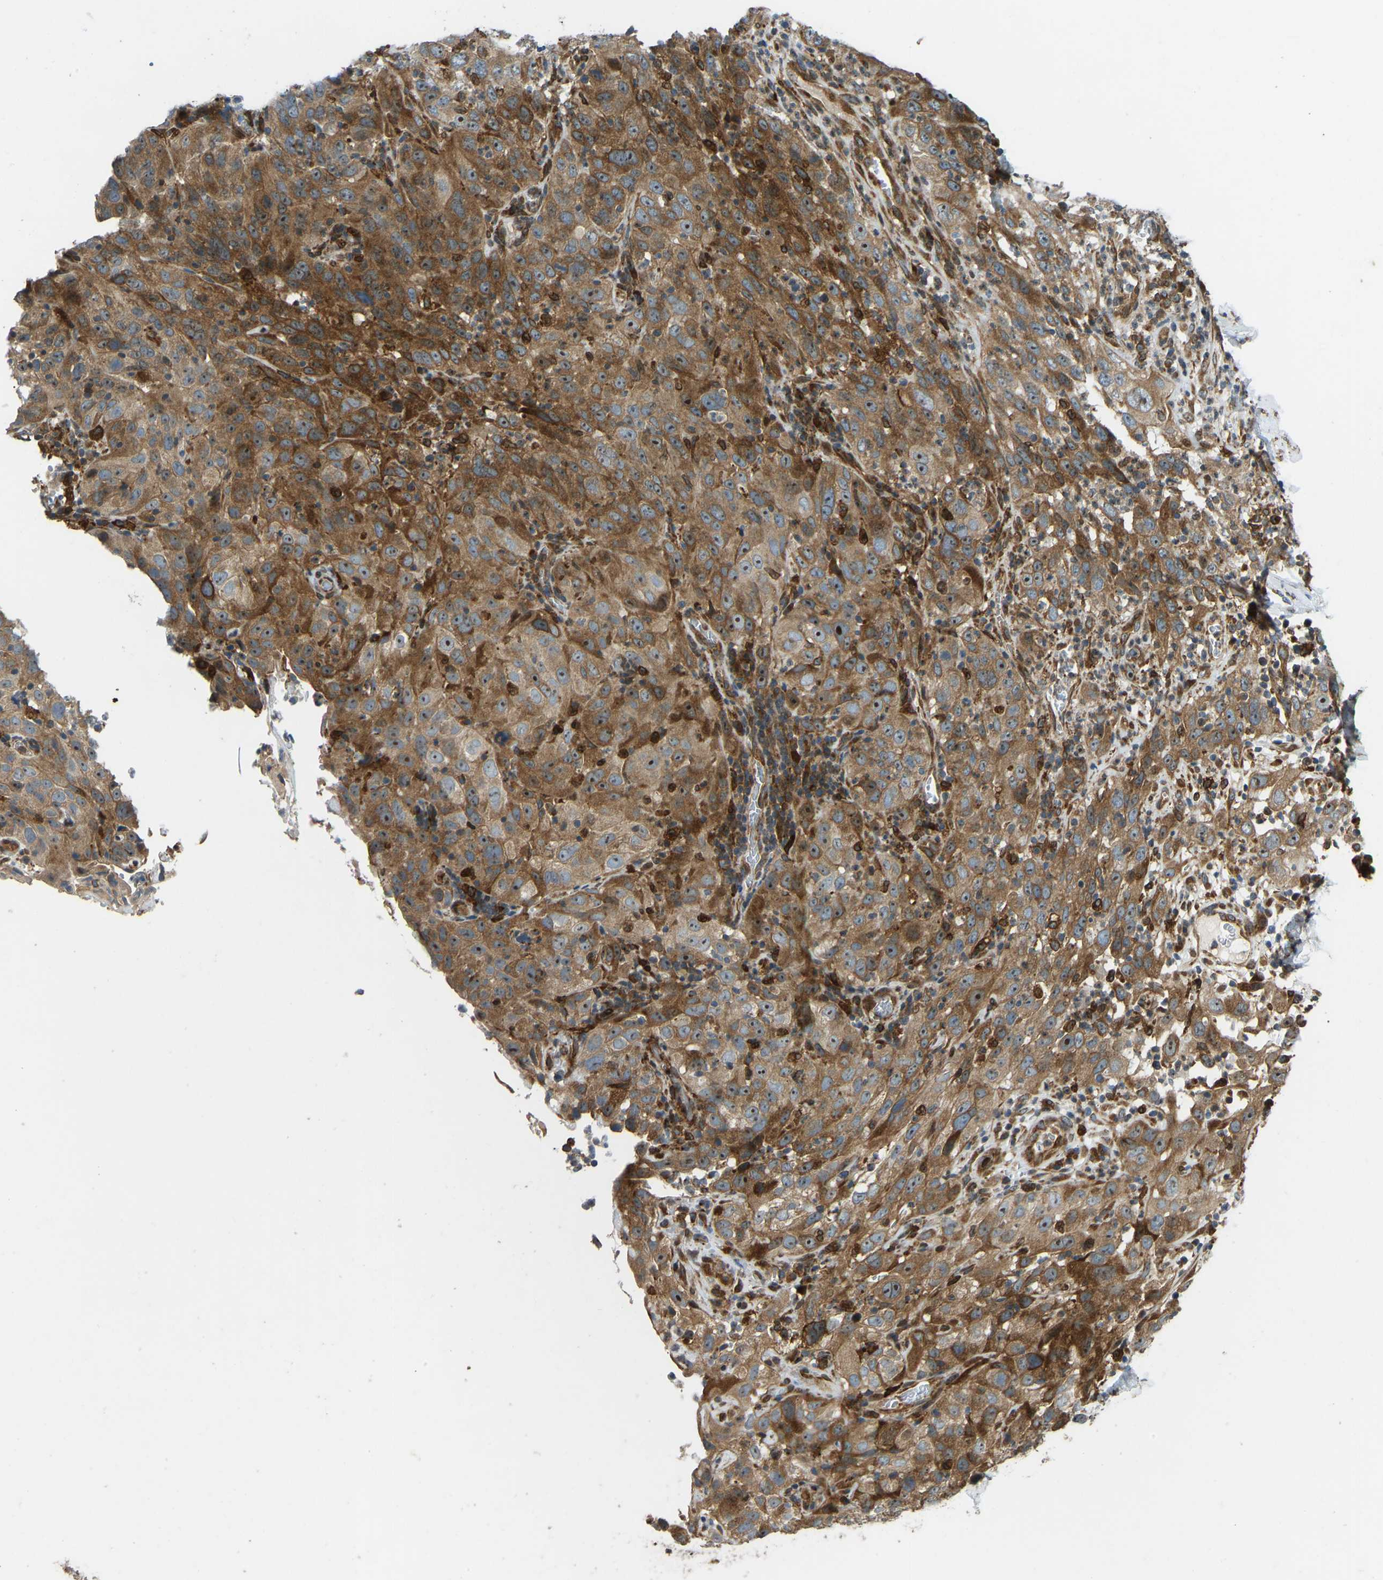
{"staining": {"intensity": "moderate", "quantity": ">75%", "location": "cytoplasmic/membranous,nuclear"}, "tissue": "cervical cancer", "cell_type": "Tumor cells", "image_type": "cancer", "snomed": [{"axis": "morphology", "description": "Squamous cell carcinoma, NOS"}, {"axis": "topography", "description": "Cervix"}], "caption": "Cervical cancer (squamous cell carcinoma) tissue reveals moderate cytoplasmic/membranous and nuclear staining in approximately >75% of tumor cells, visualized by immunohistochemistry.", "gene": "OS9", "patient": {"sex": "female", "age": 32}}